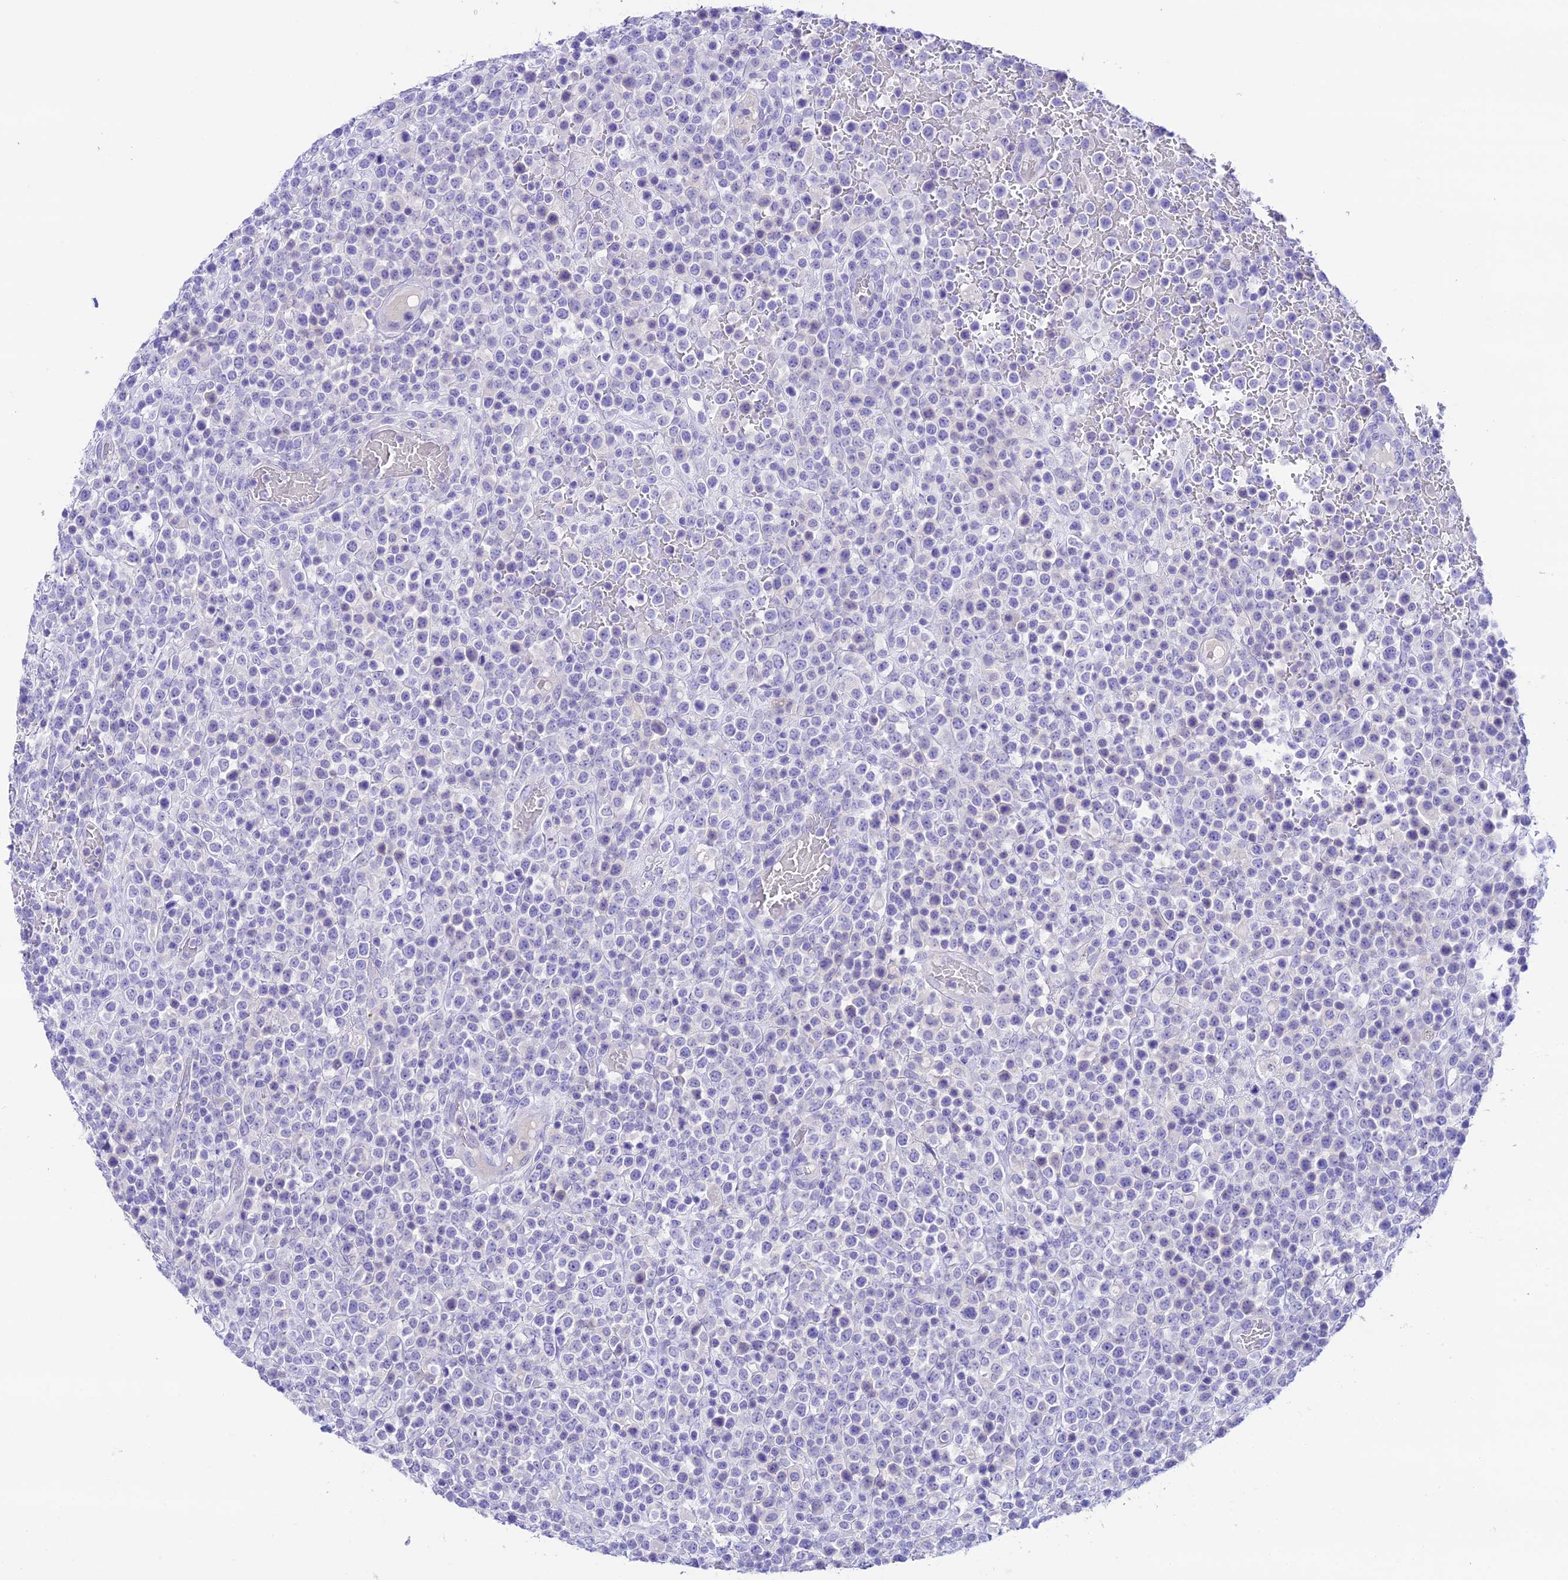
{"staining": {"intensity": "negative", "quantity": "none", "location": "none"}, "tissue": "lymphoma", "cell_type": "Tumor cells", "image_type": "cancer", "snomed": [{"axis": "morphology", "description": "Malignant lymphoma, non-Hodgkin's type, High grade"}, {"axis": "topography", "description": "Colon"}], "caption": "DAB (3,3'-diaminobenzidine) immunohistochemical staining of lymphoma exhibits no significant expression in tumor cells.", "gene": "NLRP6", "patient": {"sex": "female", "age": 53}}